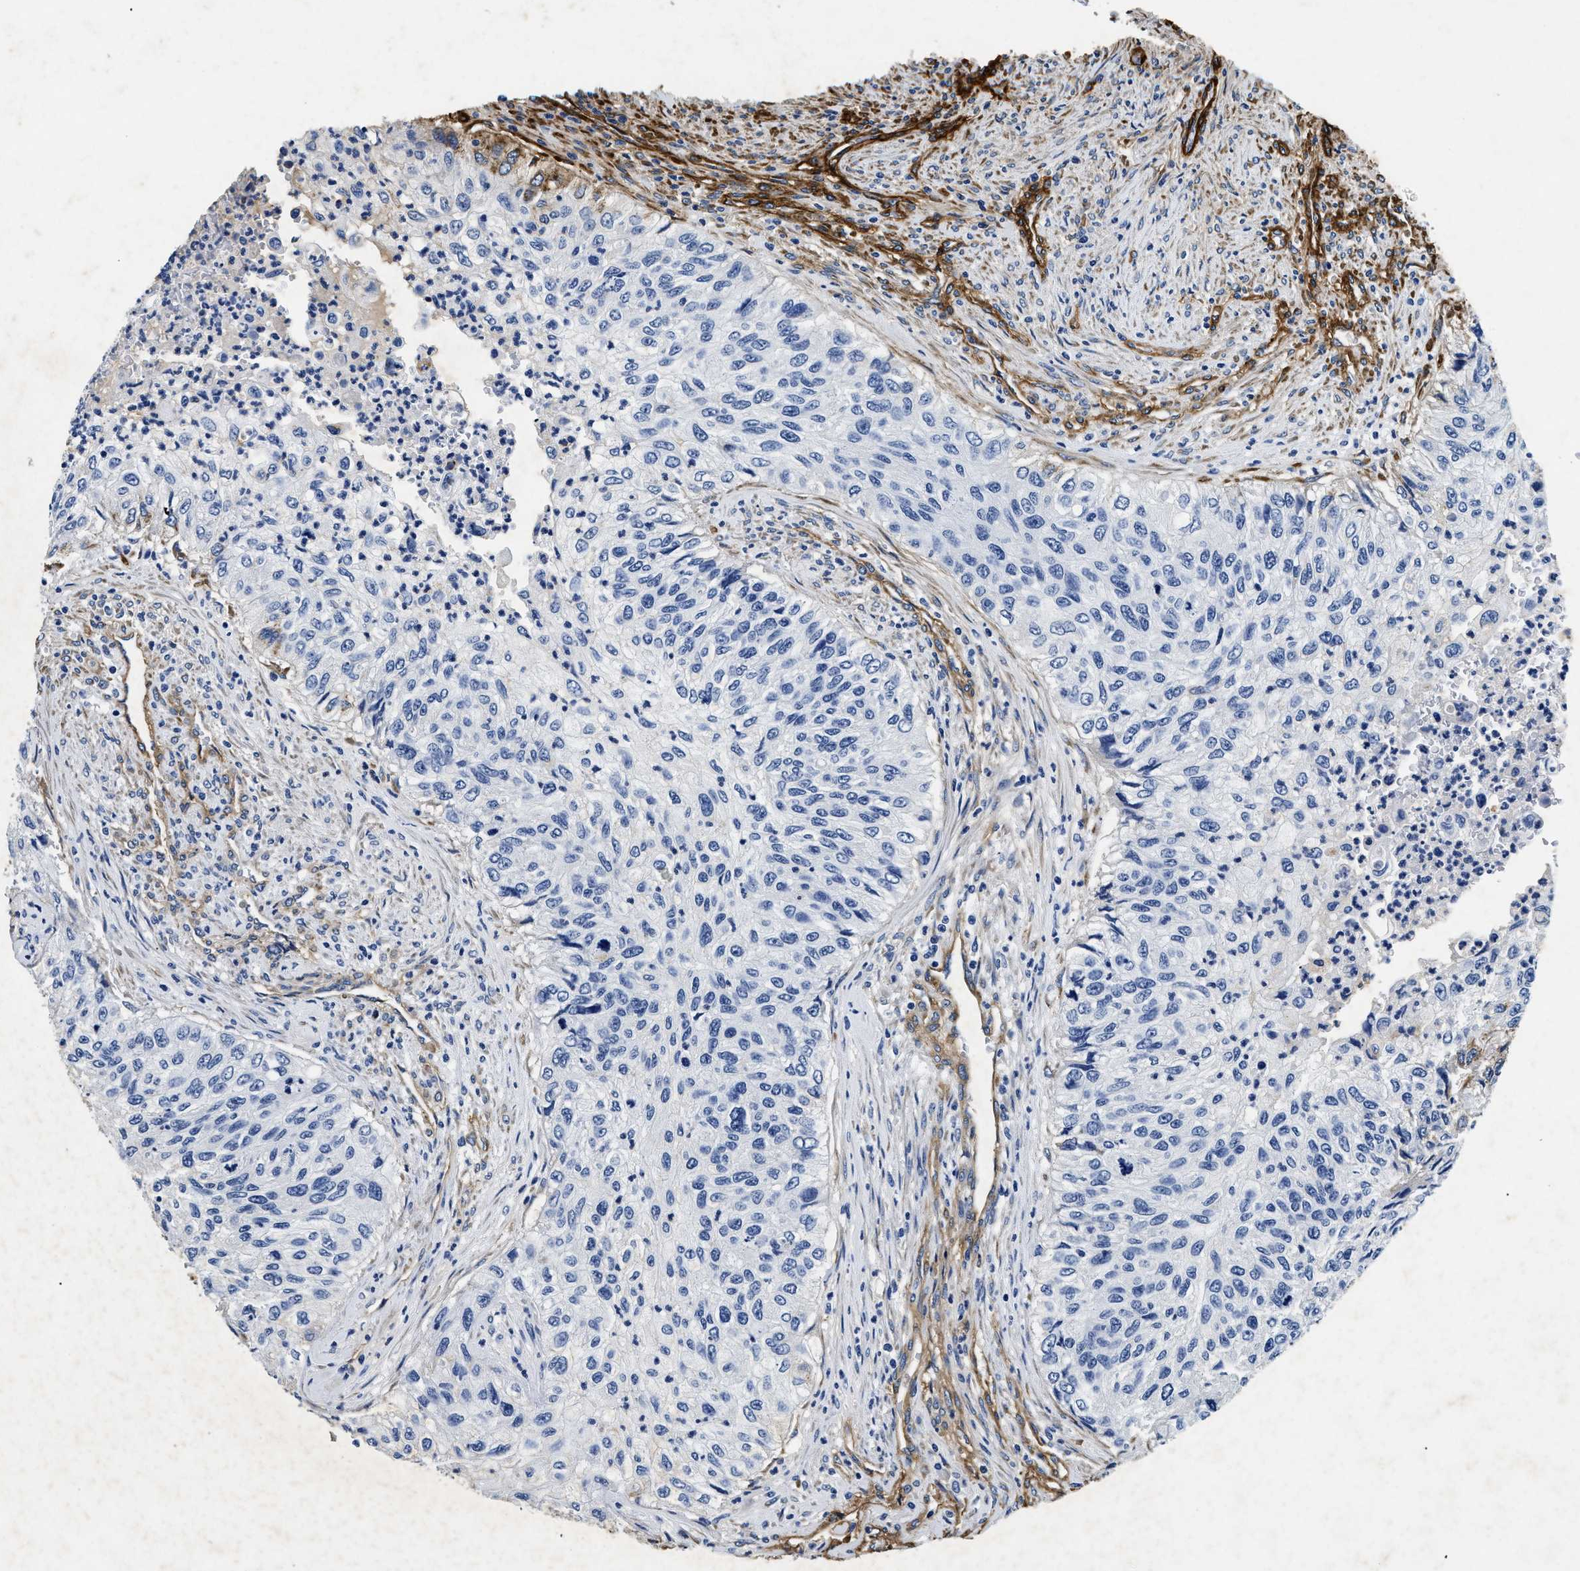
{"staining": {"intensity": "negative", "quantity": "none", "location": "none"}, "tissue": "urothelial cancer", "cell_type": "Tumor cells", "image_type": "cancer", "snomed": [{"axis": "morphology", "description": "Urothelial carcinoma, High grade"}, {"axis": "topography", "description": "Urinary bladder"}], "caption": "Micrograph shows no protein expression in tumor cells of high-grade urothelial carcinoma tissue.", "gene": "LAMA3", "patient": {"sex": "female", "age": 60}}